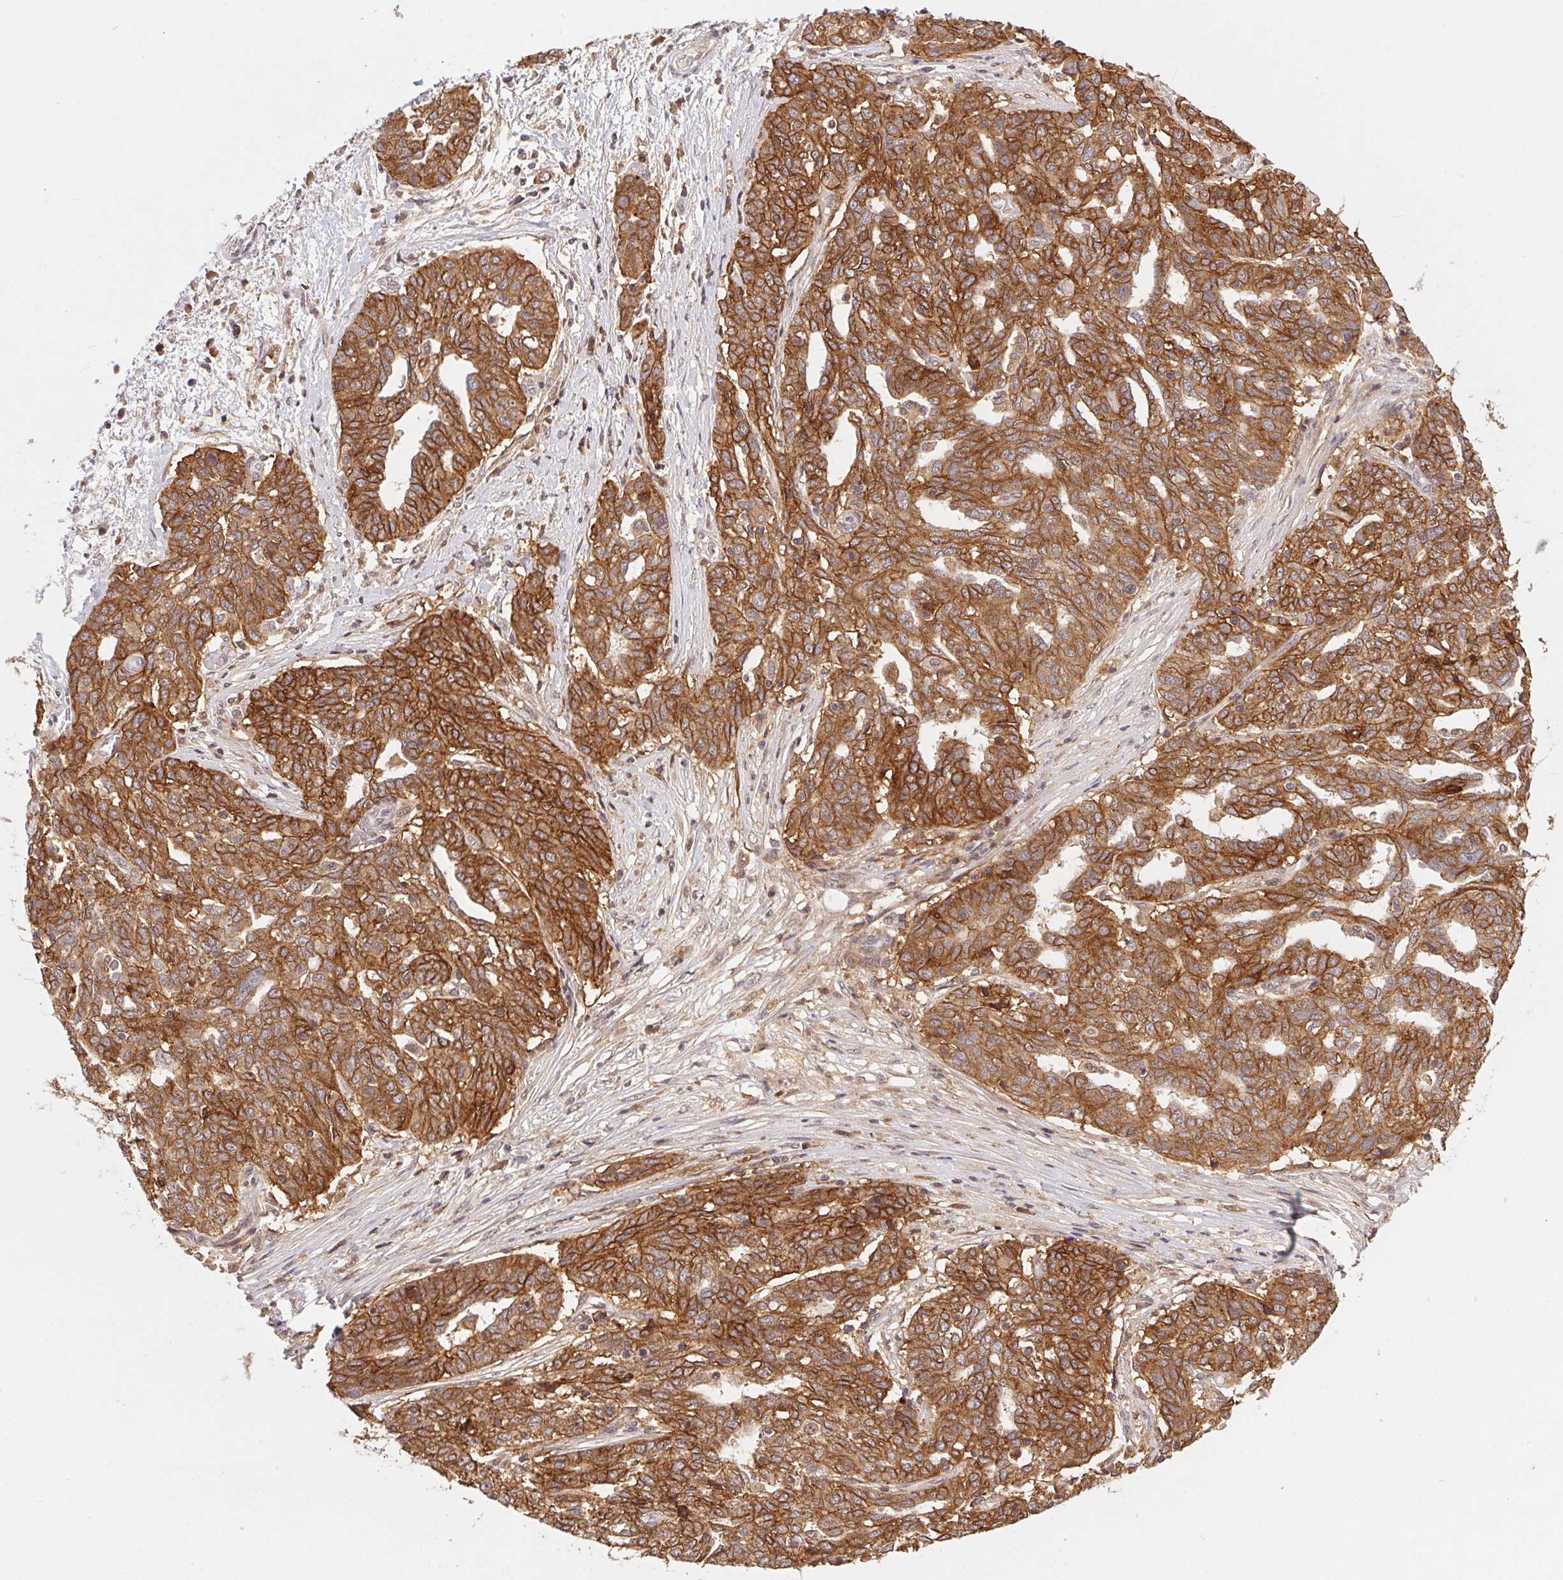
{"staining": {"intensity": "strong", "quantity": ">75%", "location": "cytoplasmic/membranous"}, "tissue": "ovarian cancer", "cell_type": "Tumor cells", "image_type": "cancer", "snomed": [{"axis": "morphology", "description": "Cystadenocarcinoma, serous, NOS"}, {"axis": "topography", "description": "Ovary"}], "caption": "A micrograph showing strong cytoplasmic/membranous positivity in about >75% of tumor cells in ovarian cancer (serous cystadenocarcinoma), as visualized by brown immunohistochemical staining.", "gene": "SLC52A2", "patient": {"sex": "female", "age": 67}}